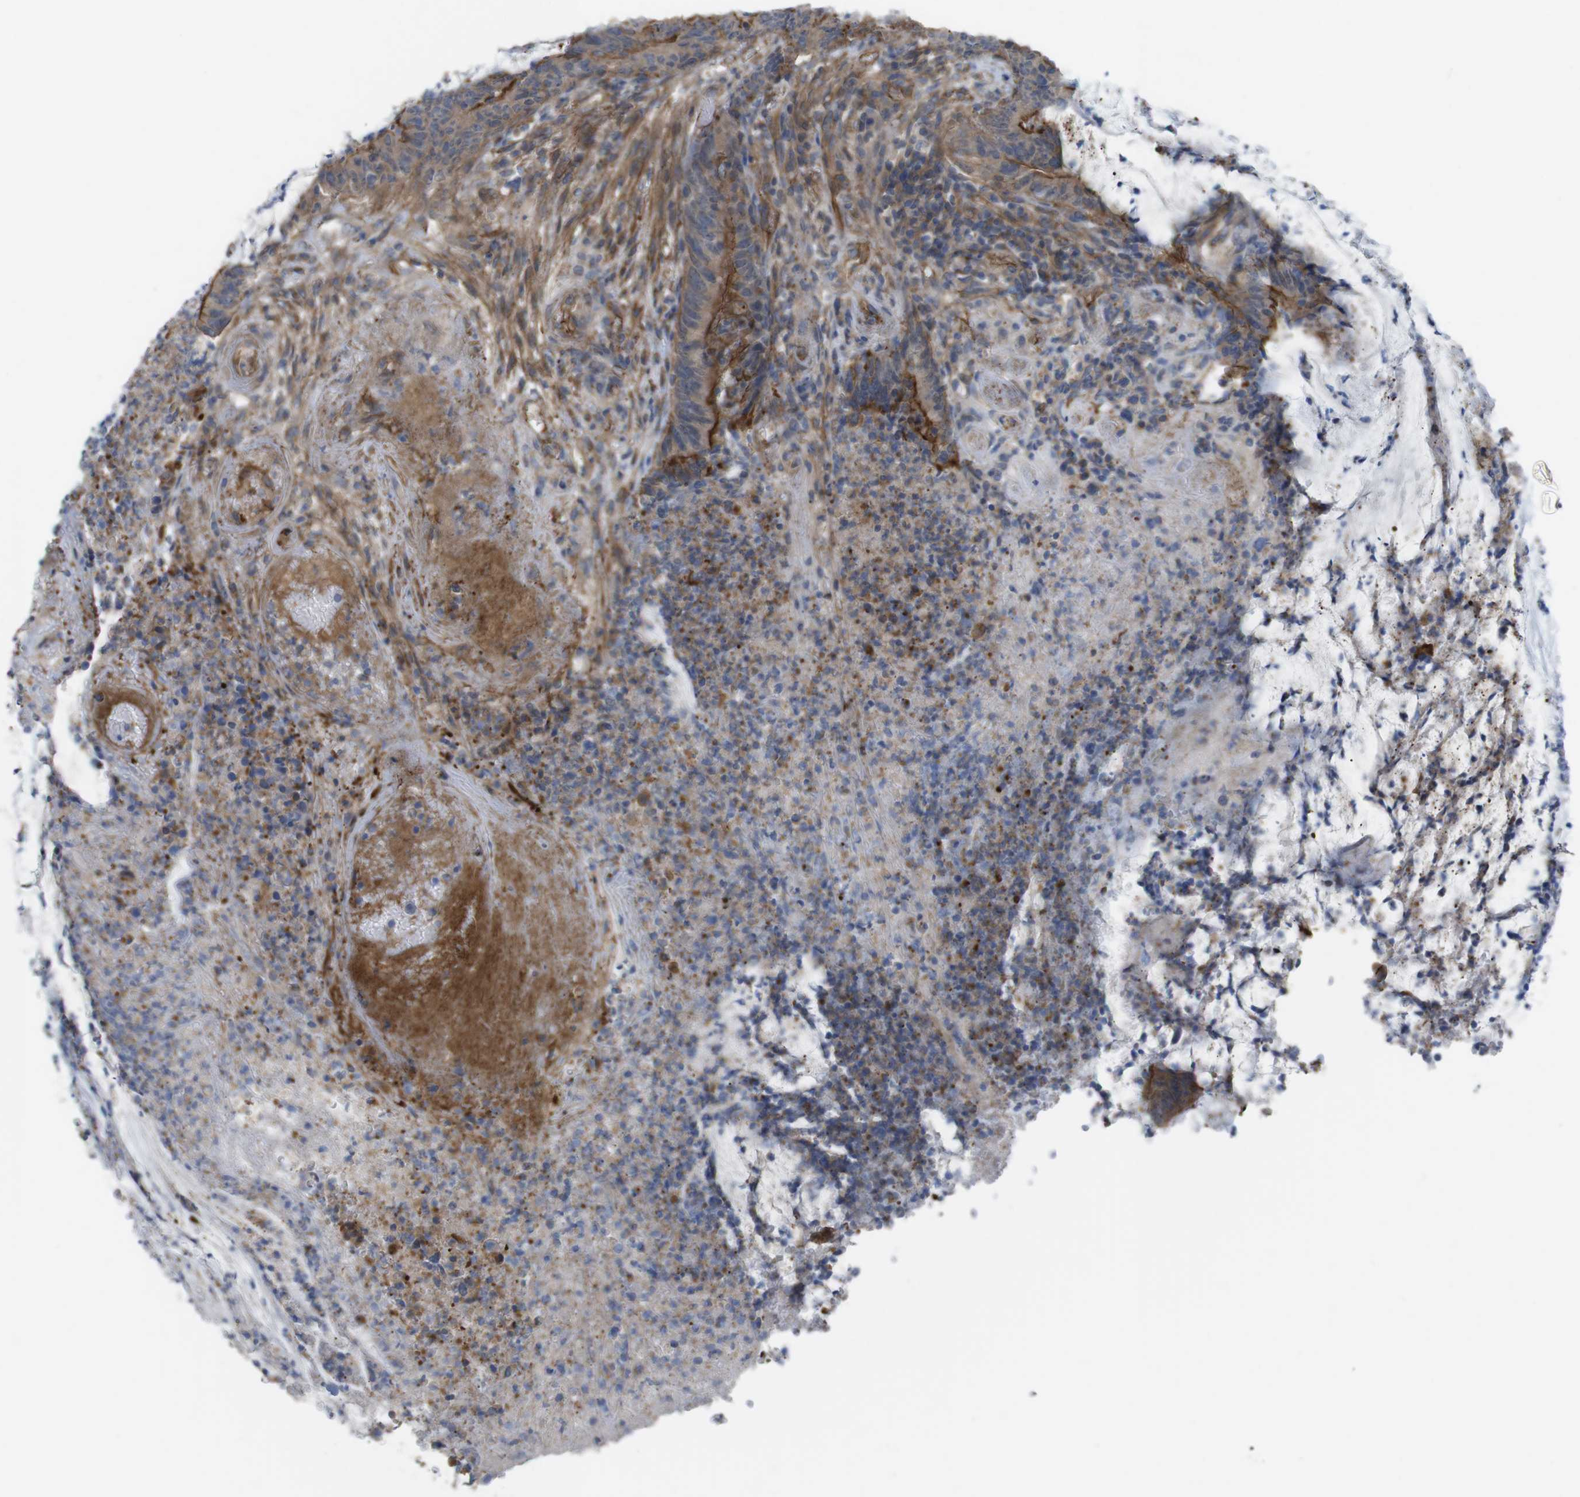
{"staining": {"intensity": "strong", "quantity": ">75%", "location": "cytoplasmic/membranous"}, "tissue": "colorectal cancer", "cell_type": "Tumor cells", "image_type": "cancer", "snomed": [{"axis": "morphology", "description": "Adenocarcinoma, NOS"}, {"axis": "topography", "description": "Rectum"}], "caption": "Colorectal adenocarcinoma stained with a protein marker shows strong staining in tumor cells.", "gene": "PREX2", "patient": {"sex": "female", "age": 66}}